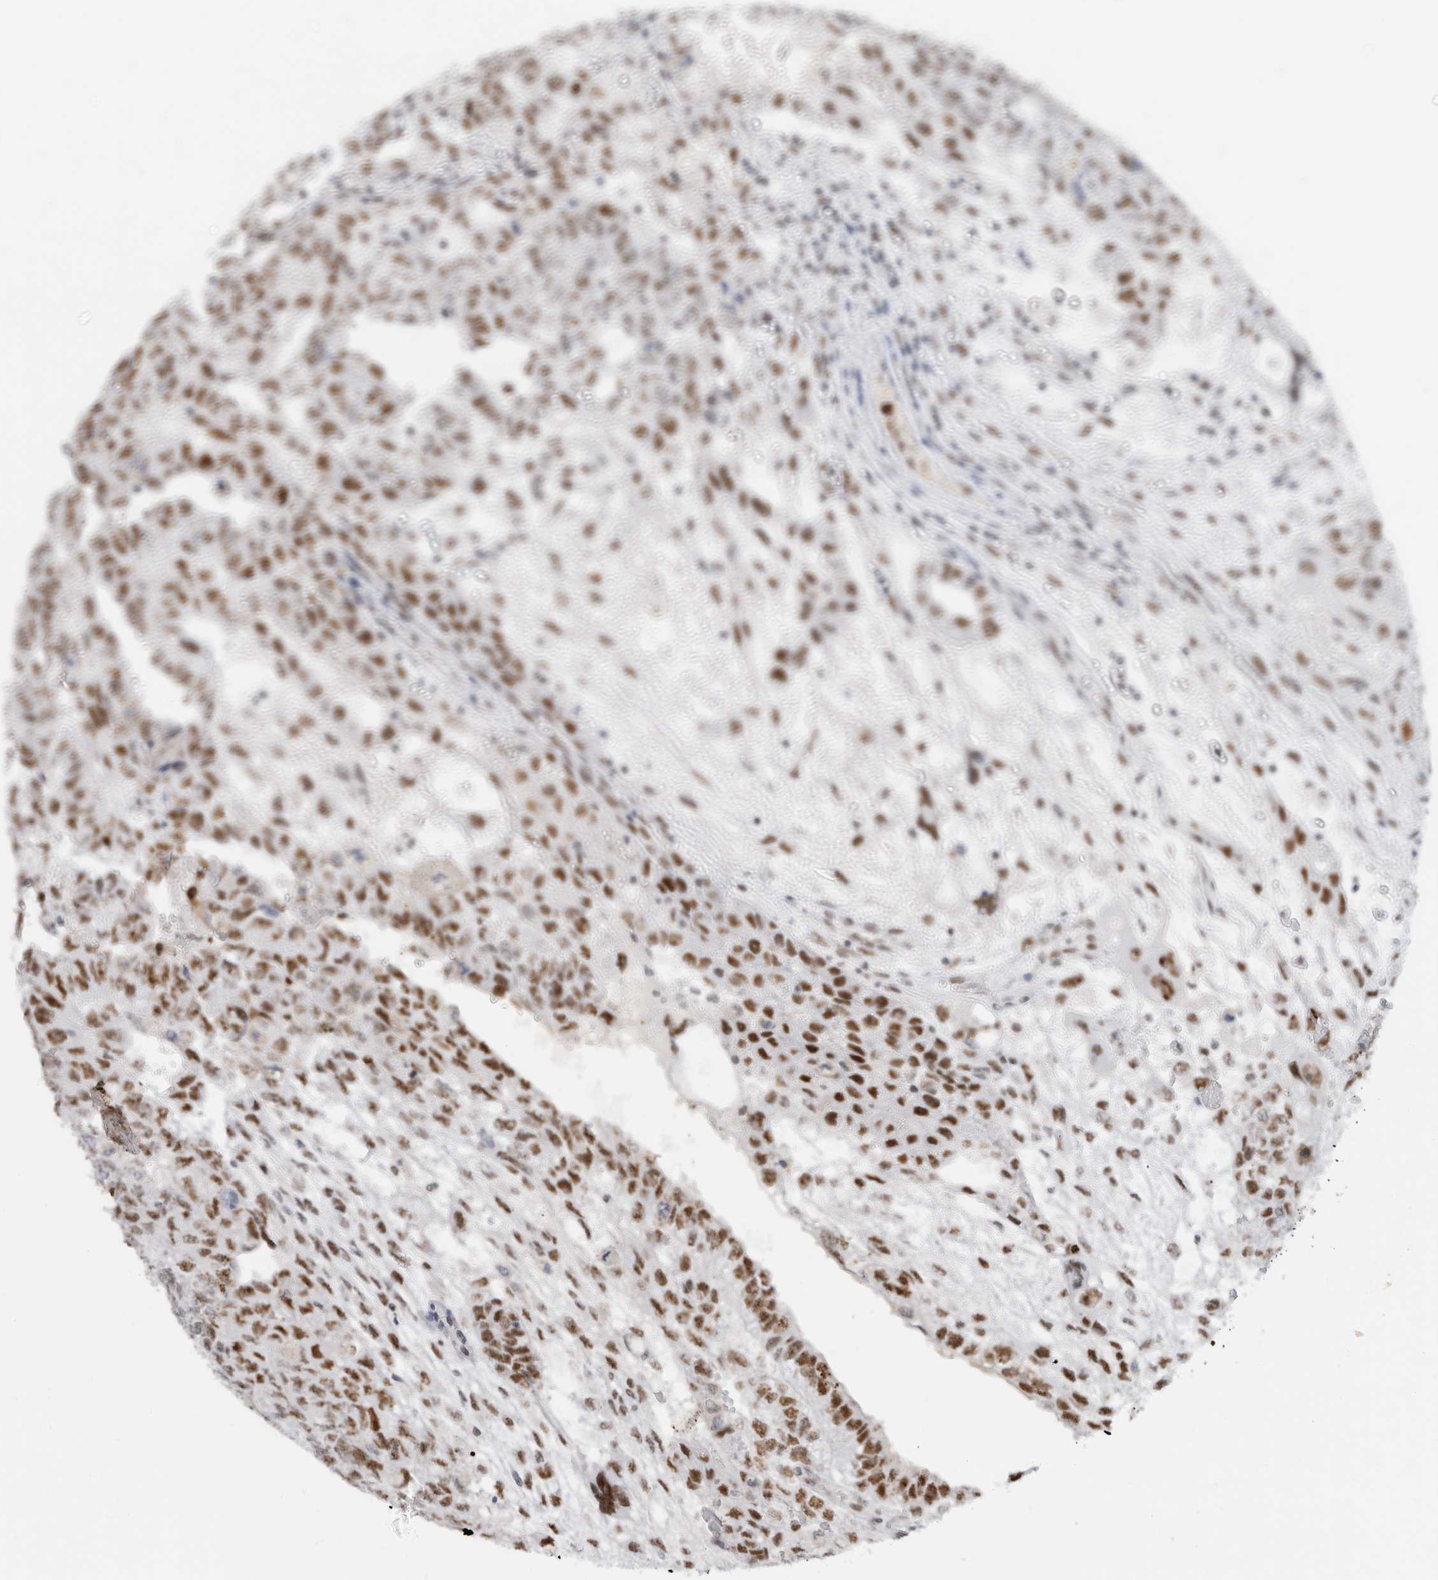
{"staining": {"intensity": "strong", "quantity": ">75%", "location": "nuclear"}, "tissue": "testis cancer", "cell_type": "Tumor cells", "image_type": "cancer", "snomed": [{"axis": "morphology", "description": "Carcinoma, Embryonal, NOS"}, {"axis": "topography", "description": "Testis"}], "caption": "Testis cancer (embryonal carcinoma) stained with a protein marker shows strong staining in tumor cells.", "gene": "COPS7A", "patient": {"sex": "male", "age": 36}}